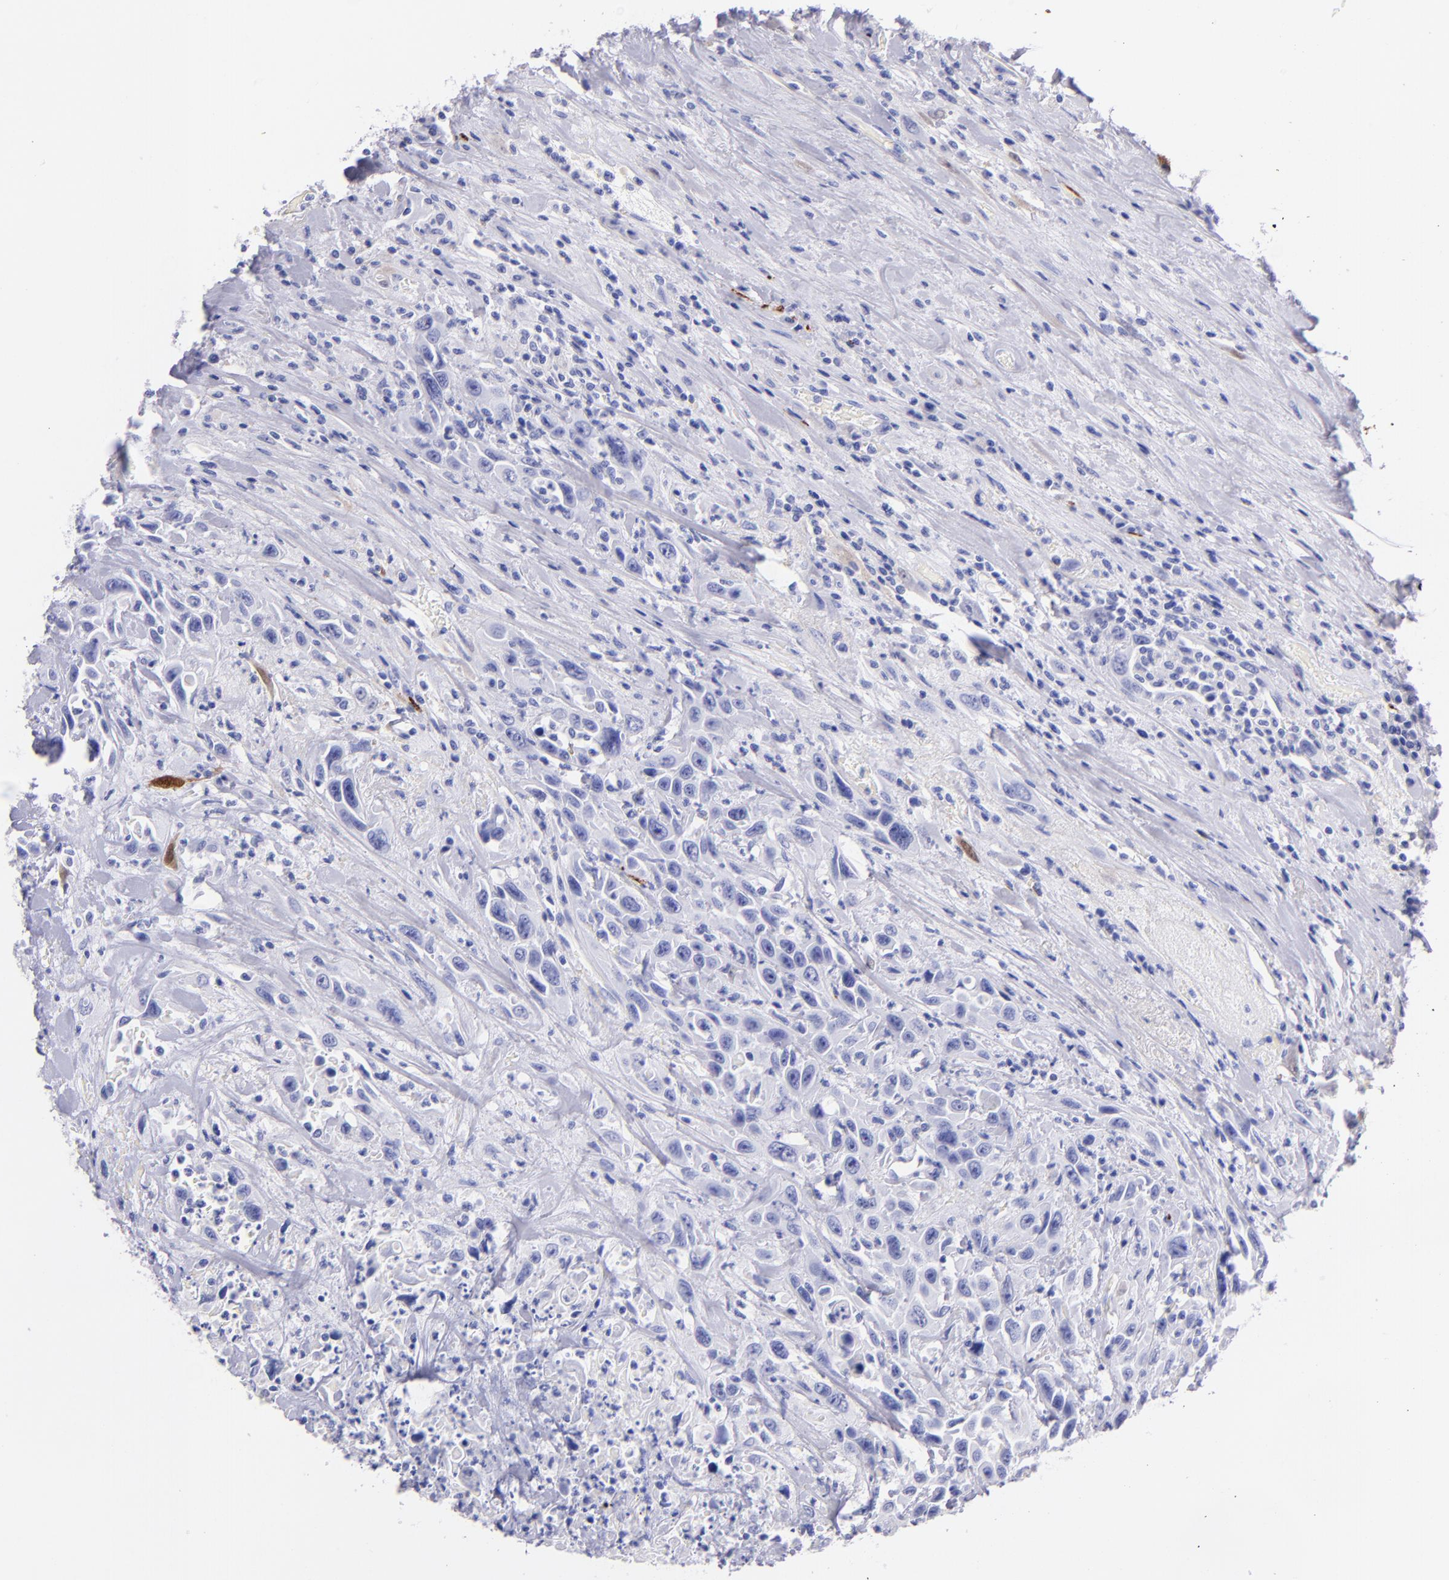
{"staining": {"intensity": "negative", "quantity": "none", "location": "none"}, "tissue": "urothelial cancer", "cell_type": "Tumor cells", "image_type": "cancer", "snomed": [{"axis": "morphology", "description": "Urothelial carcinoma, High grade"}, {"axis": "topography", "description": "Urinary bladder"}], "caption": "Urothelial cancer stained for a protein using immunohistochemistry (IHC) exhibits no staining tumor cells.", "gene": "UCHL1", "patient": {"sex": "female", "age": 84}}